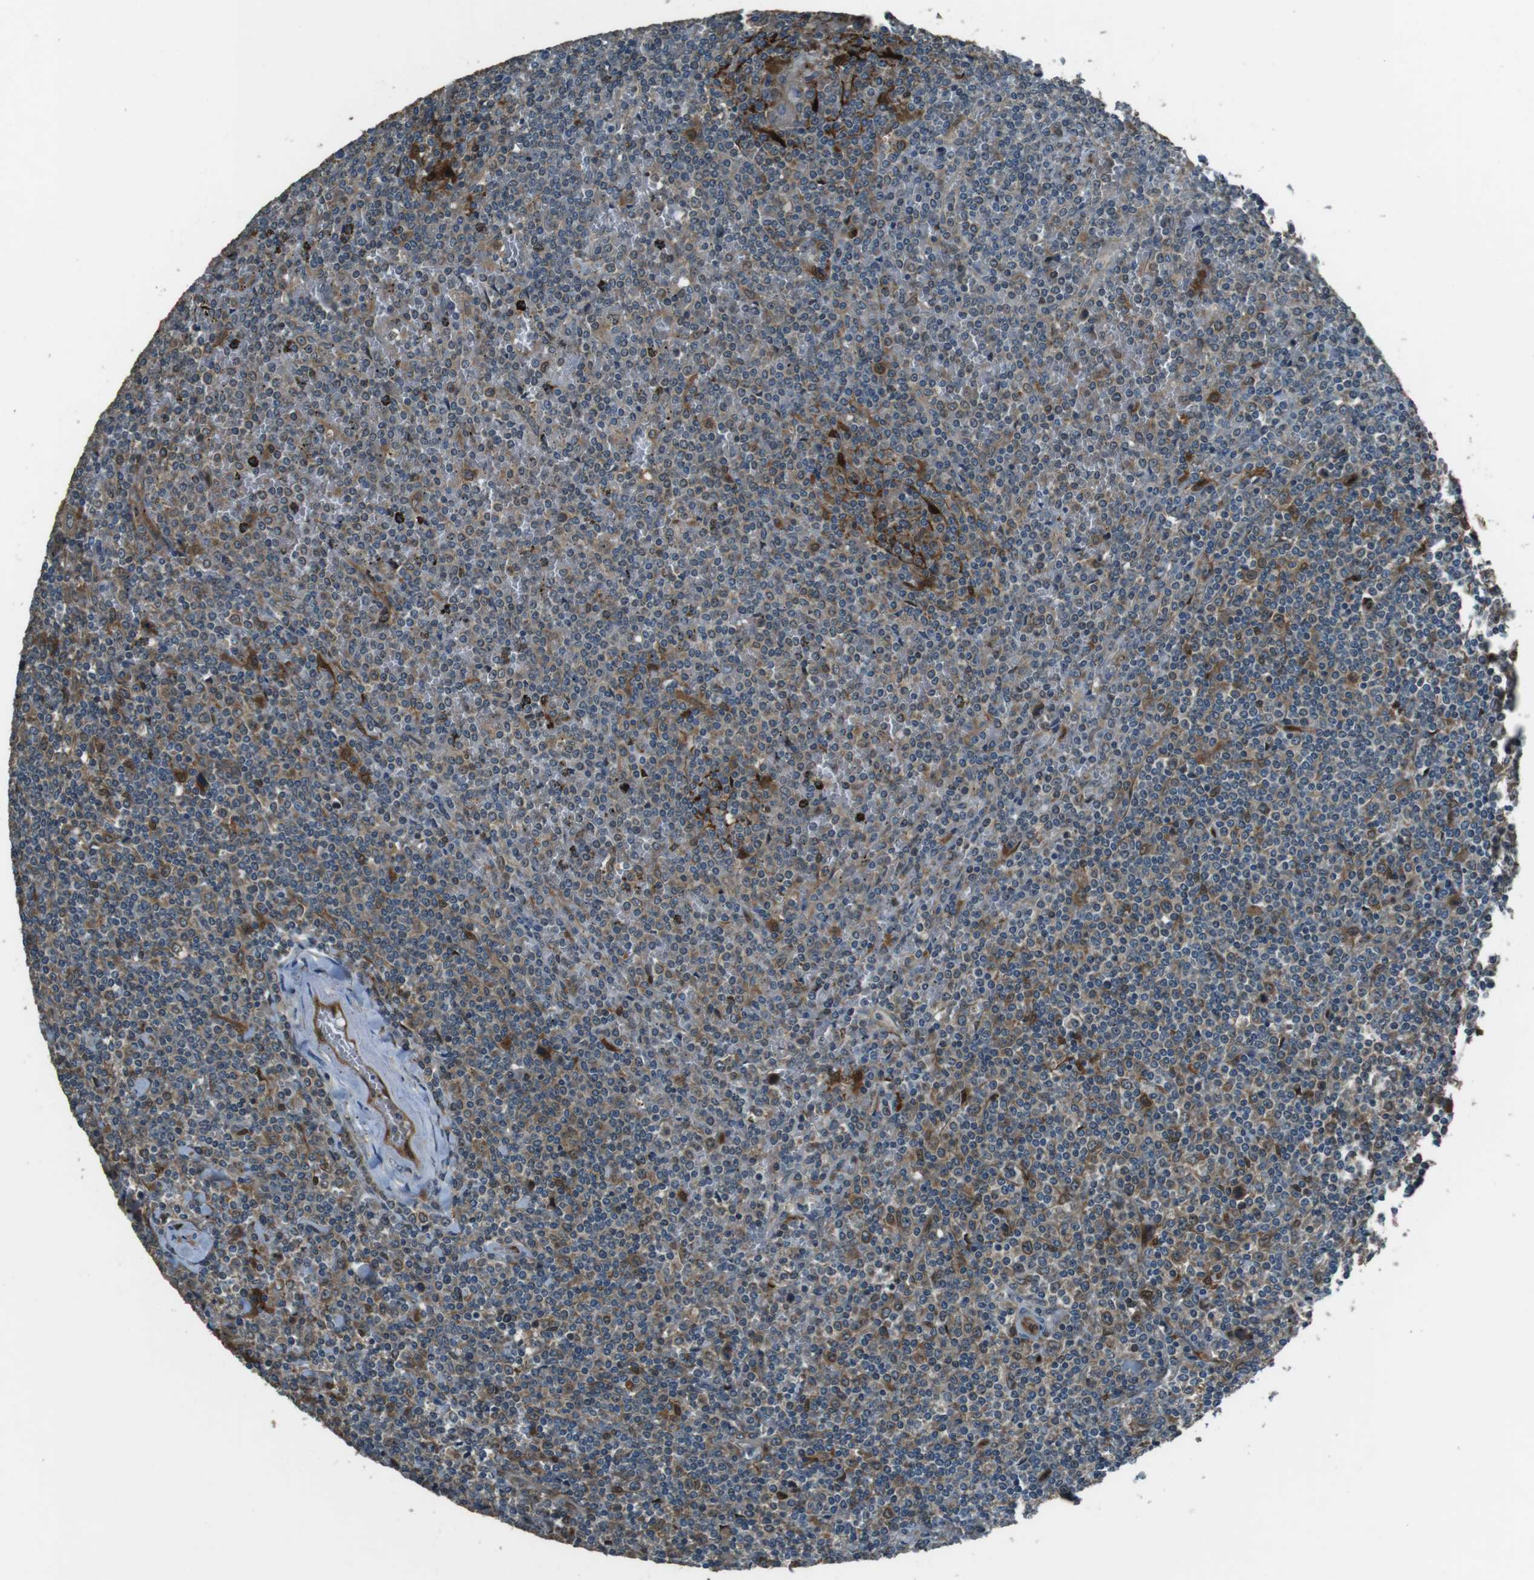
{"staining": {"intensity": "weak", "quantity": "25%-75%", "location": "cytoplasmic/membranous"}, "tissue": "lymphoma", "cell_type": "Tumor cells", "image_type": "cancer", "snomed": [{"axis": "morphology", "description": "Malignant lymphoma, non-Hodgkin's type, Low grade"}, {"axis": "topography", "description": "Spleen"}], "caption": "High-power microscopy captured an IHC photomicrograph of low-grade malignant lymphoma, non-Hodgkin's type, revealing weak cytoplasmic/membranous expression in about 25%-75% of tumor cells.", "gene": "MFAP3", "patient": {"sex": "female", "age": 19}}